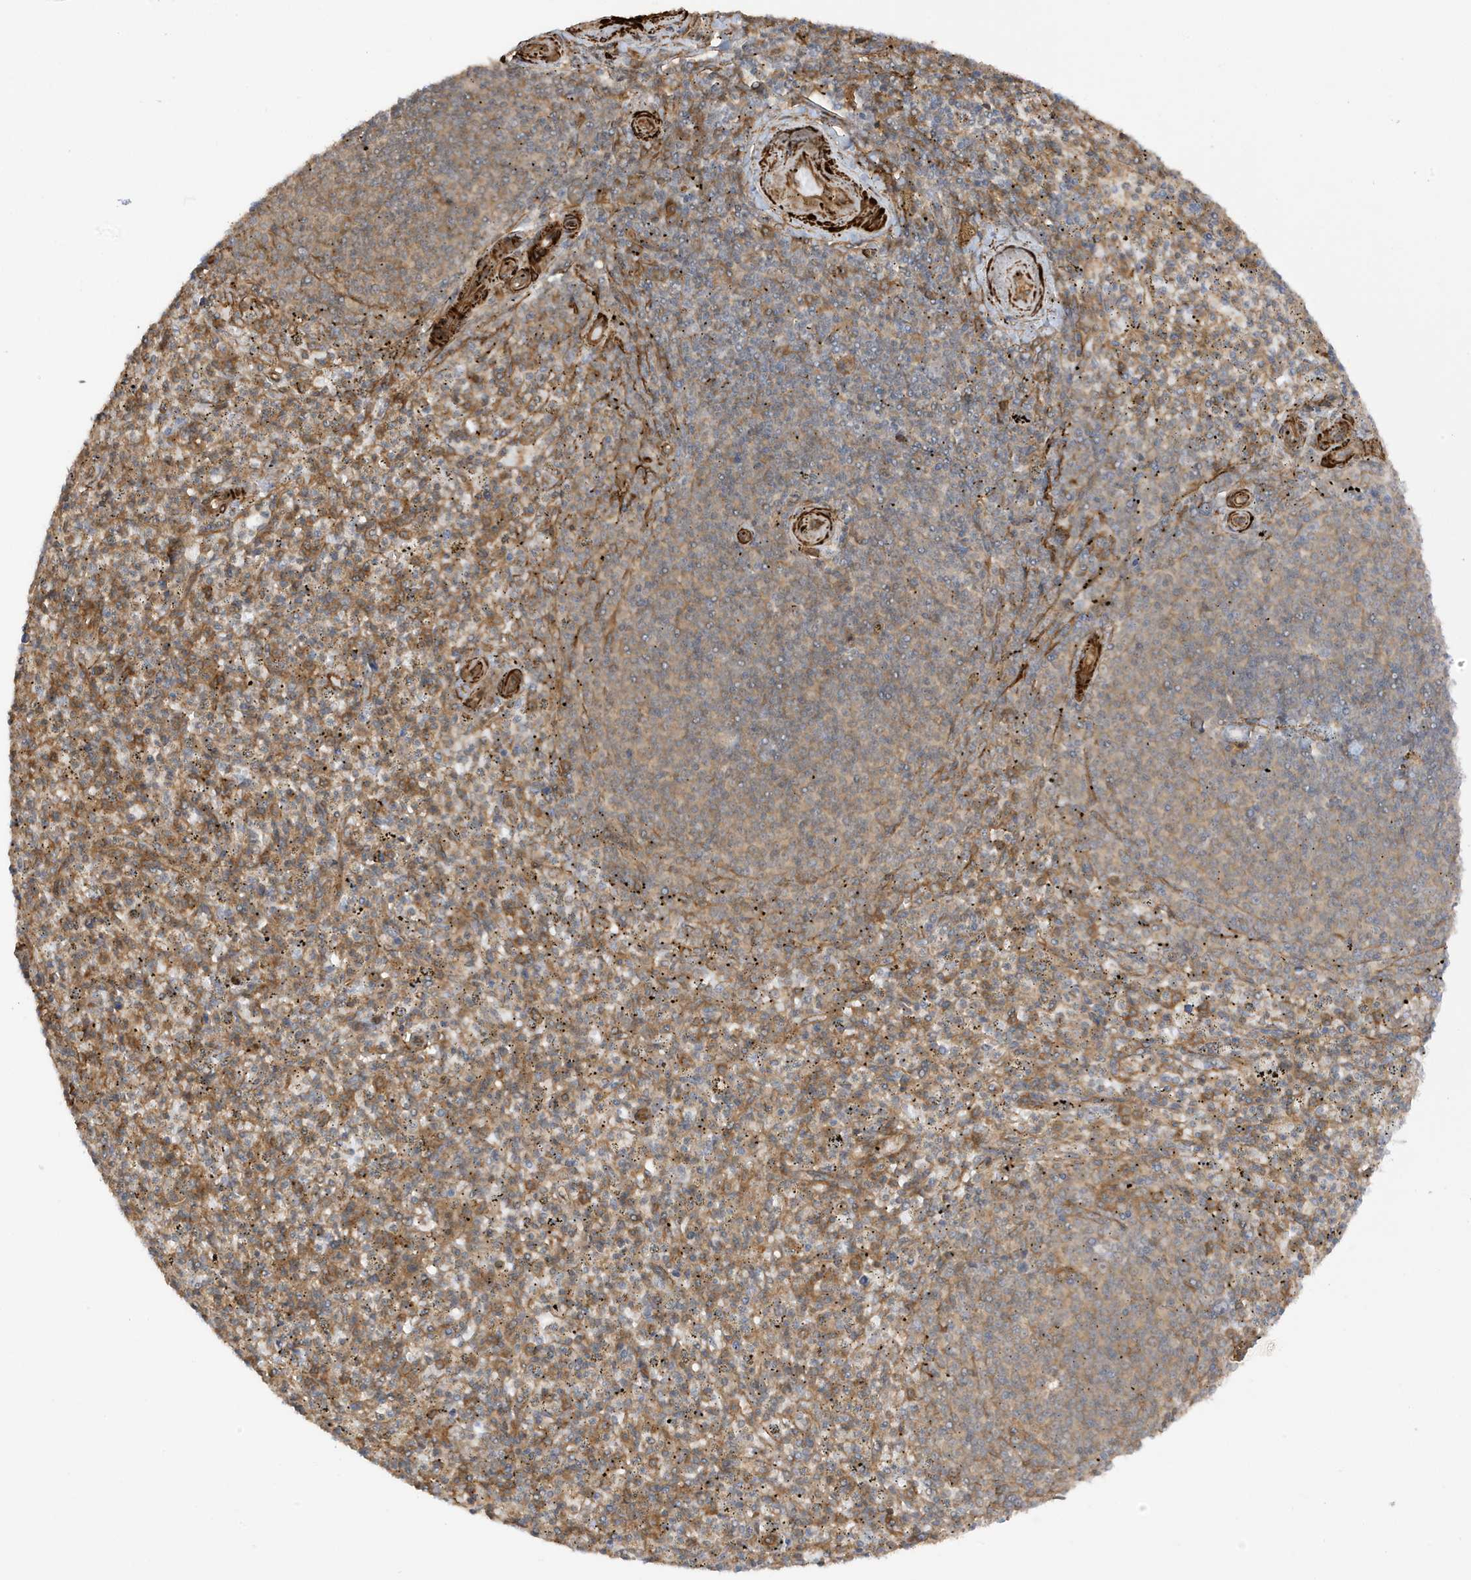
{"staining": {"intensity": "moderate", "quantity": "25%-75%", "location": "cytoplasmic/membranous"}, "tissue": "spleen", "cell_type": "Cells in red pulp", "image_type": "normal", "snomed": [{"axis": "morphology", "description": "Normal tissue, NOS"}, {"axis": "topography", "description": "Spleen"}], "caption": "Protein staining of benign spleen displays moderate cytoplasmic/membranous expression in approximately 25%-75% of cells in red pulp.", "gene": "CDC42EP3", "patient": {"sex": "male", "age": 72}}